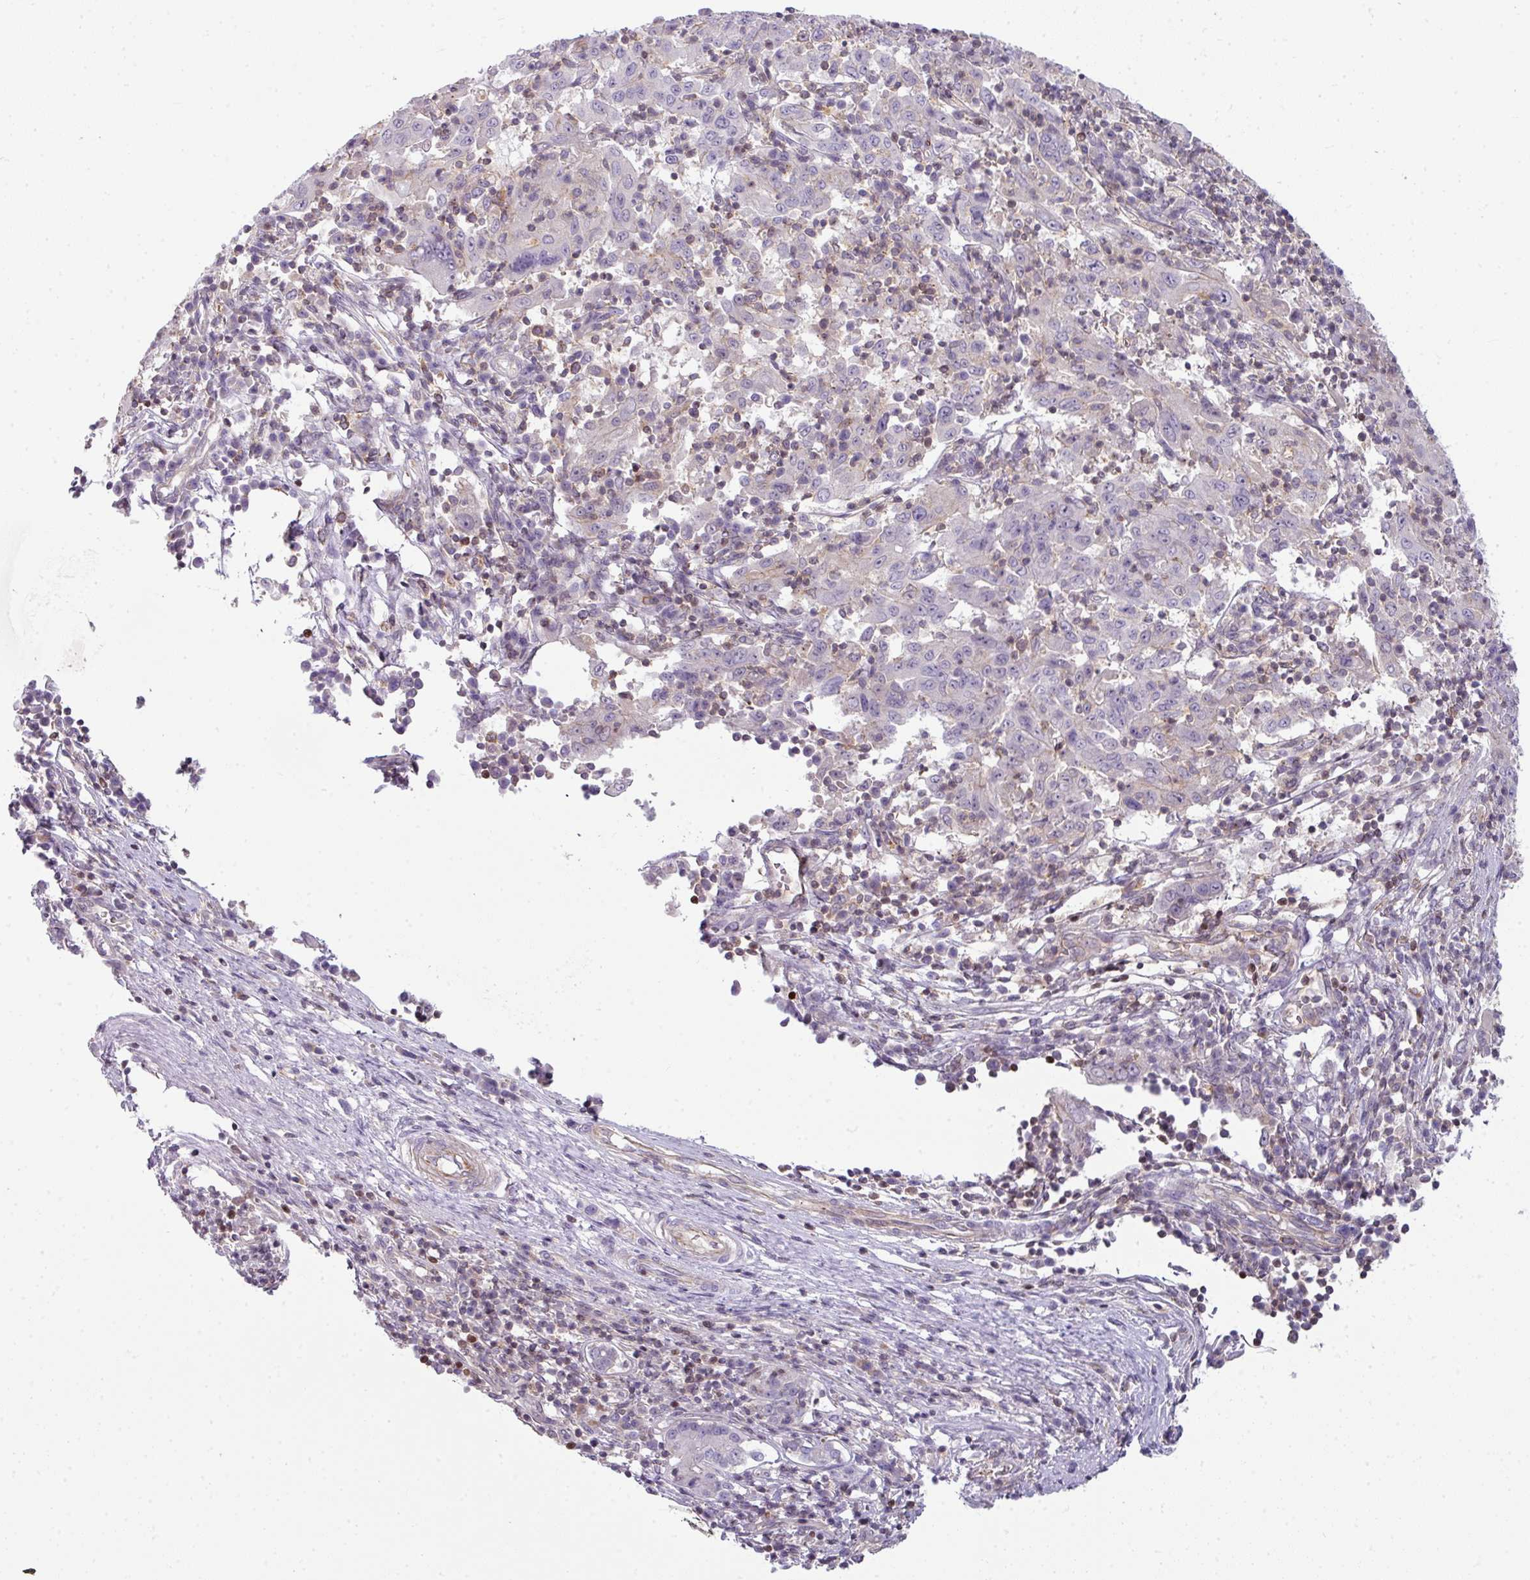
{"staining": {"intensity": "negative", "quantity": "none", "location": "none"}, "tissue": "pancreatic cancer", "cell_type": "Tumor cells", "image_type": "cancer", "snomed": [{"axis": "morphology", "description": "Adenocarcinoma, NOS"}, {"axis": "topography", "description": "Pancreas"}], "caption": "Image shows no significant protein staining in tumor cells of pancreatic cancer. (DAB (3,3'-diaminobenzidine) immunohistochemistry (IHC) with hematoxylin counter stain).", "gene": "STAT5A", "patient": {"sex": "male", "age": 63}}